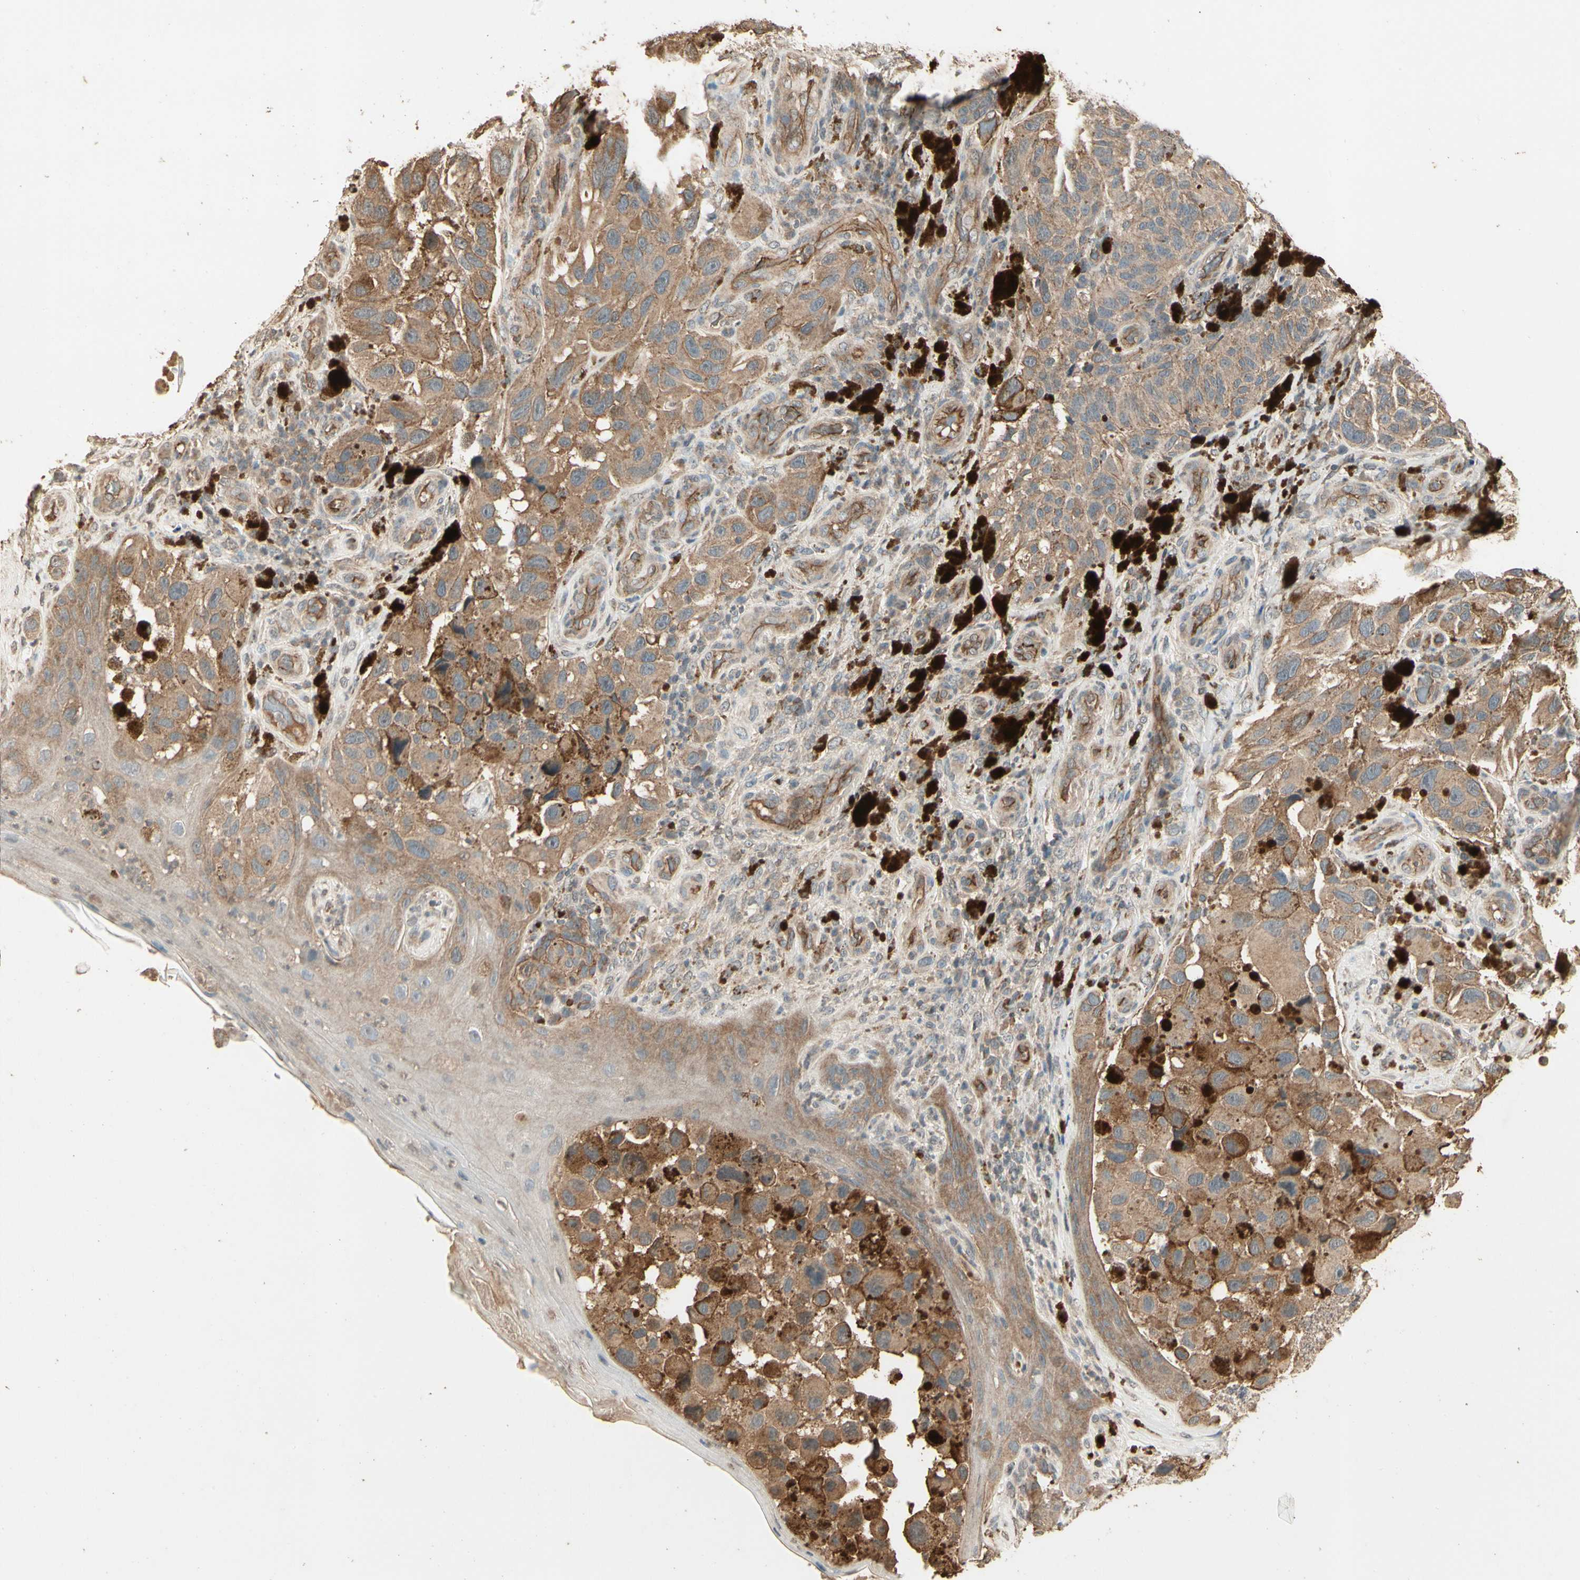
{"staining": {"intensity": "moderate", "quantity": ">75%", "location": "cytoplasmic/membranous"}, "tissue": "melanoma", "cell_type": "Tumor cells", "image_type": "cancer", "snomed": [{"axis": "morphology", "description": "Malignant melanoma, NOS"}, {"axis": "topography", "description": "Skin"}], "caption": "IHC photomicrograph of neoplastic tissue: human melanoma stained using immunohistochemistry displays medium levels of moderate protein expression localized specifically in the cytoplasmic/membranous of tumor cells, appearing as a cytoplasmic/membranous brown color.", "gene": "RNF180", "patient": {"sex": "female", "age": 73}}